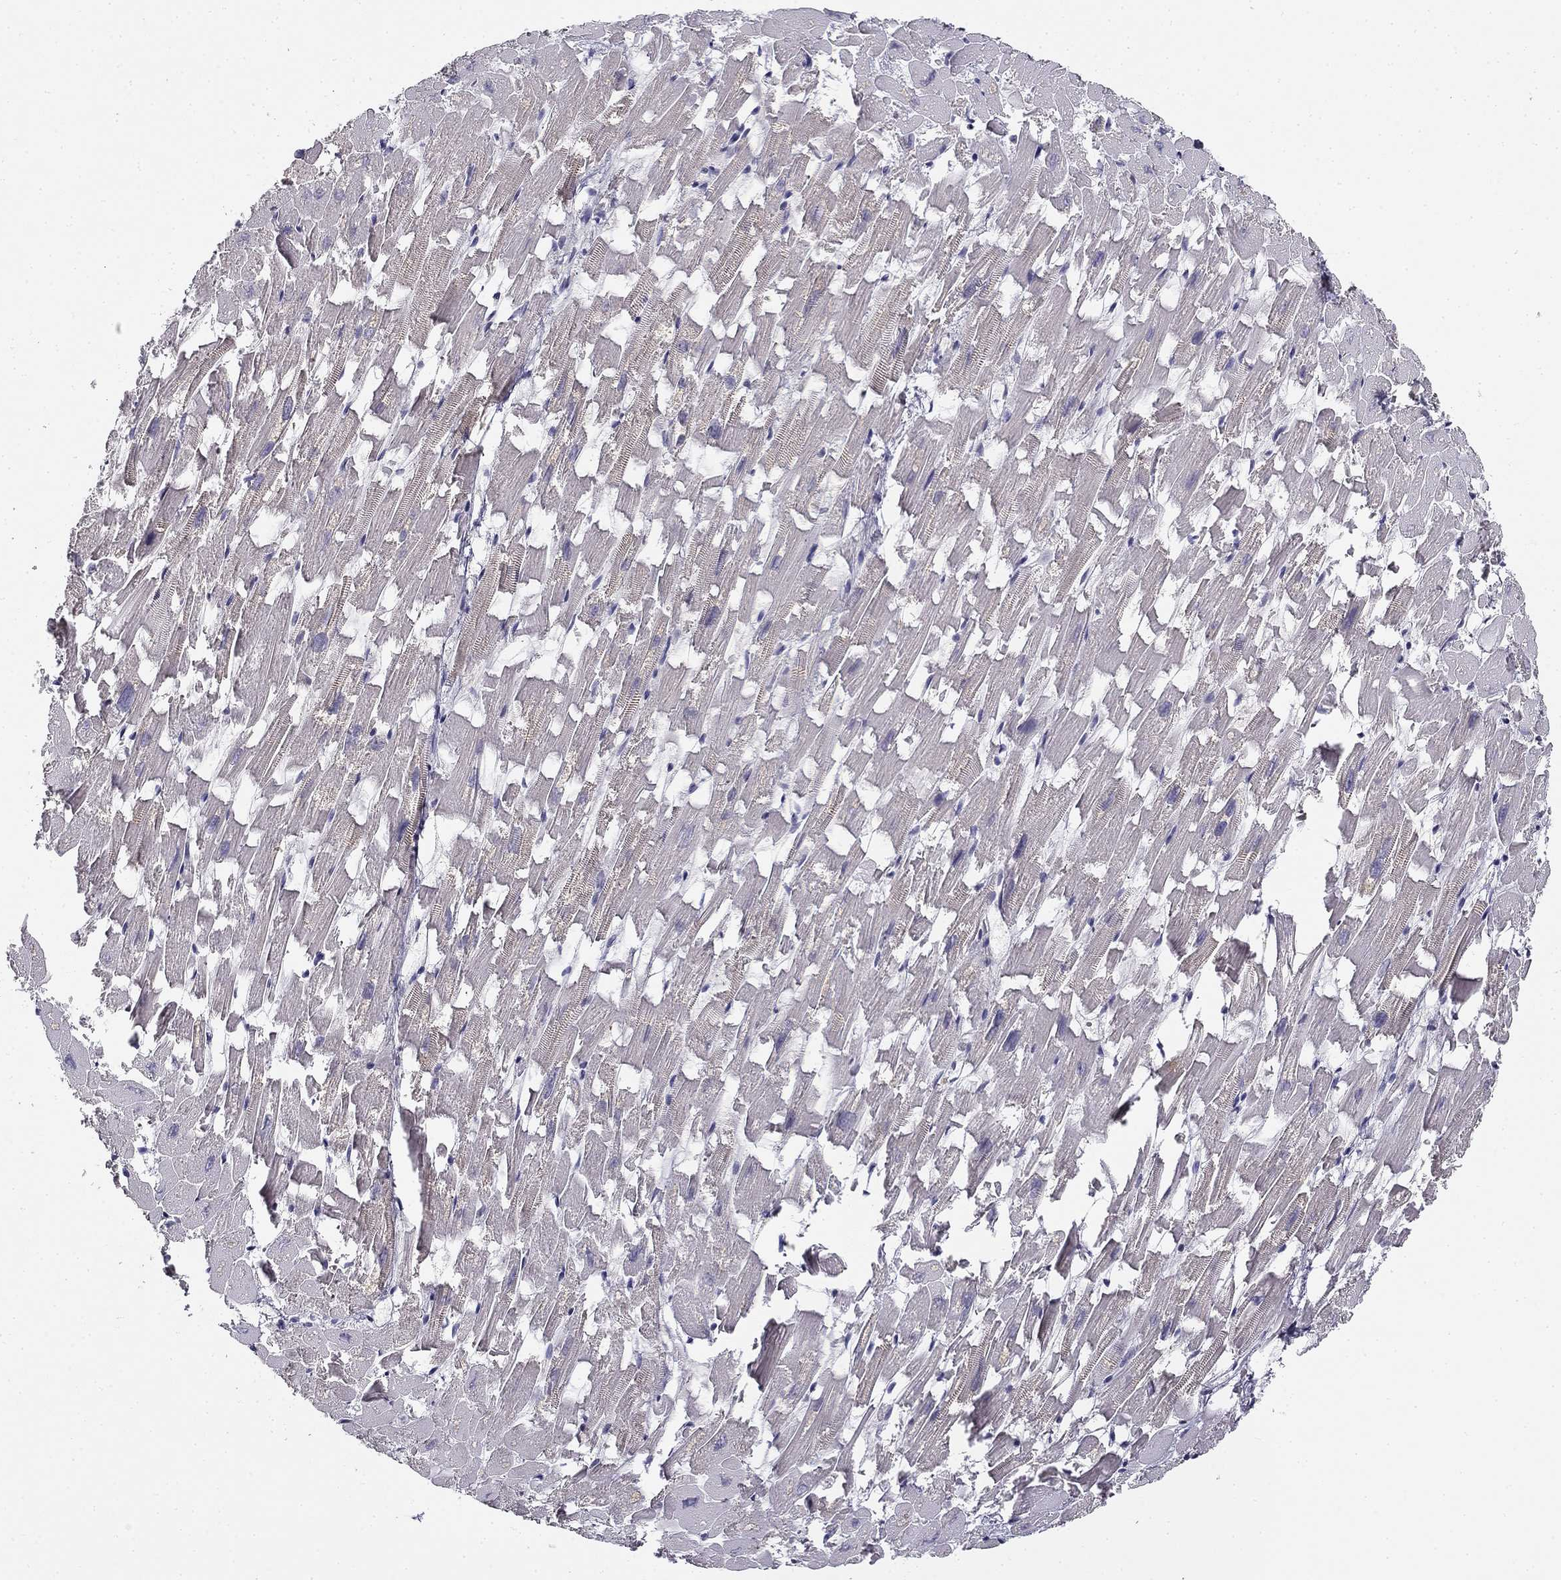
{"staining": {"intensity": "negative", "quantity": "none", "location": "none"}, "tissue": "heart muscle", "cell_type": "Cardiomyocytes", "image_type": "normal", "snomed": [{"axis": "morphology", "description": "Normal tissue, NOS"}, {"axis": "topography", "description": "Heart"}], "caption": "IHC histopathology image of unremarkable heart muscle: human heart muscle stained with DAB (3,3'-diaminobenzidine) displays no significant protein expression in cardiomyocytes.", "gene": "CNR1", "patient": {"sex": "female", "age": 64}}